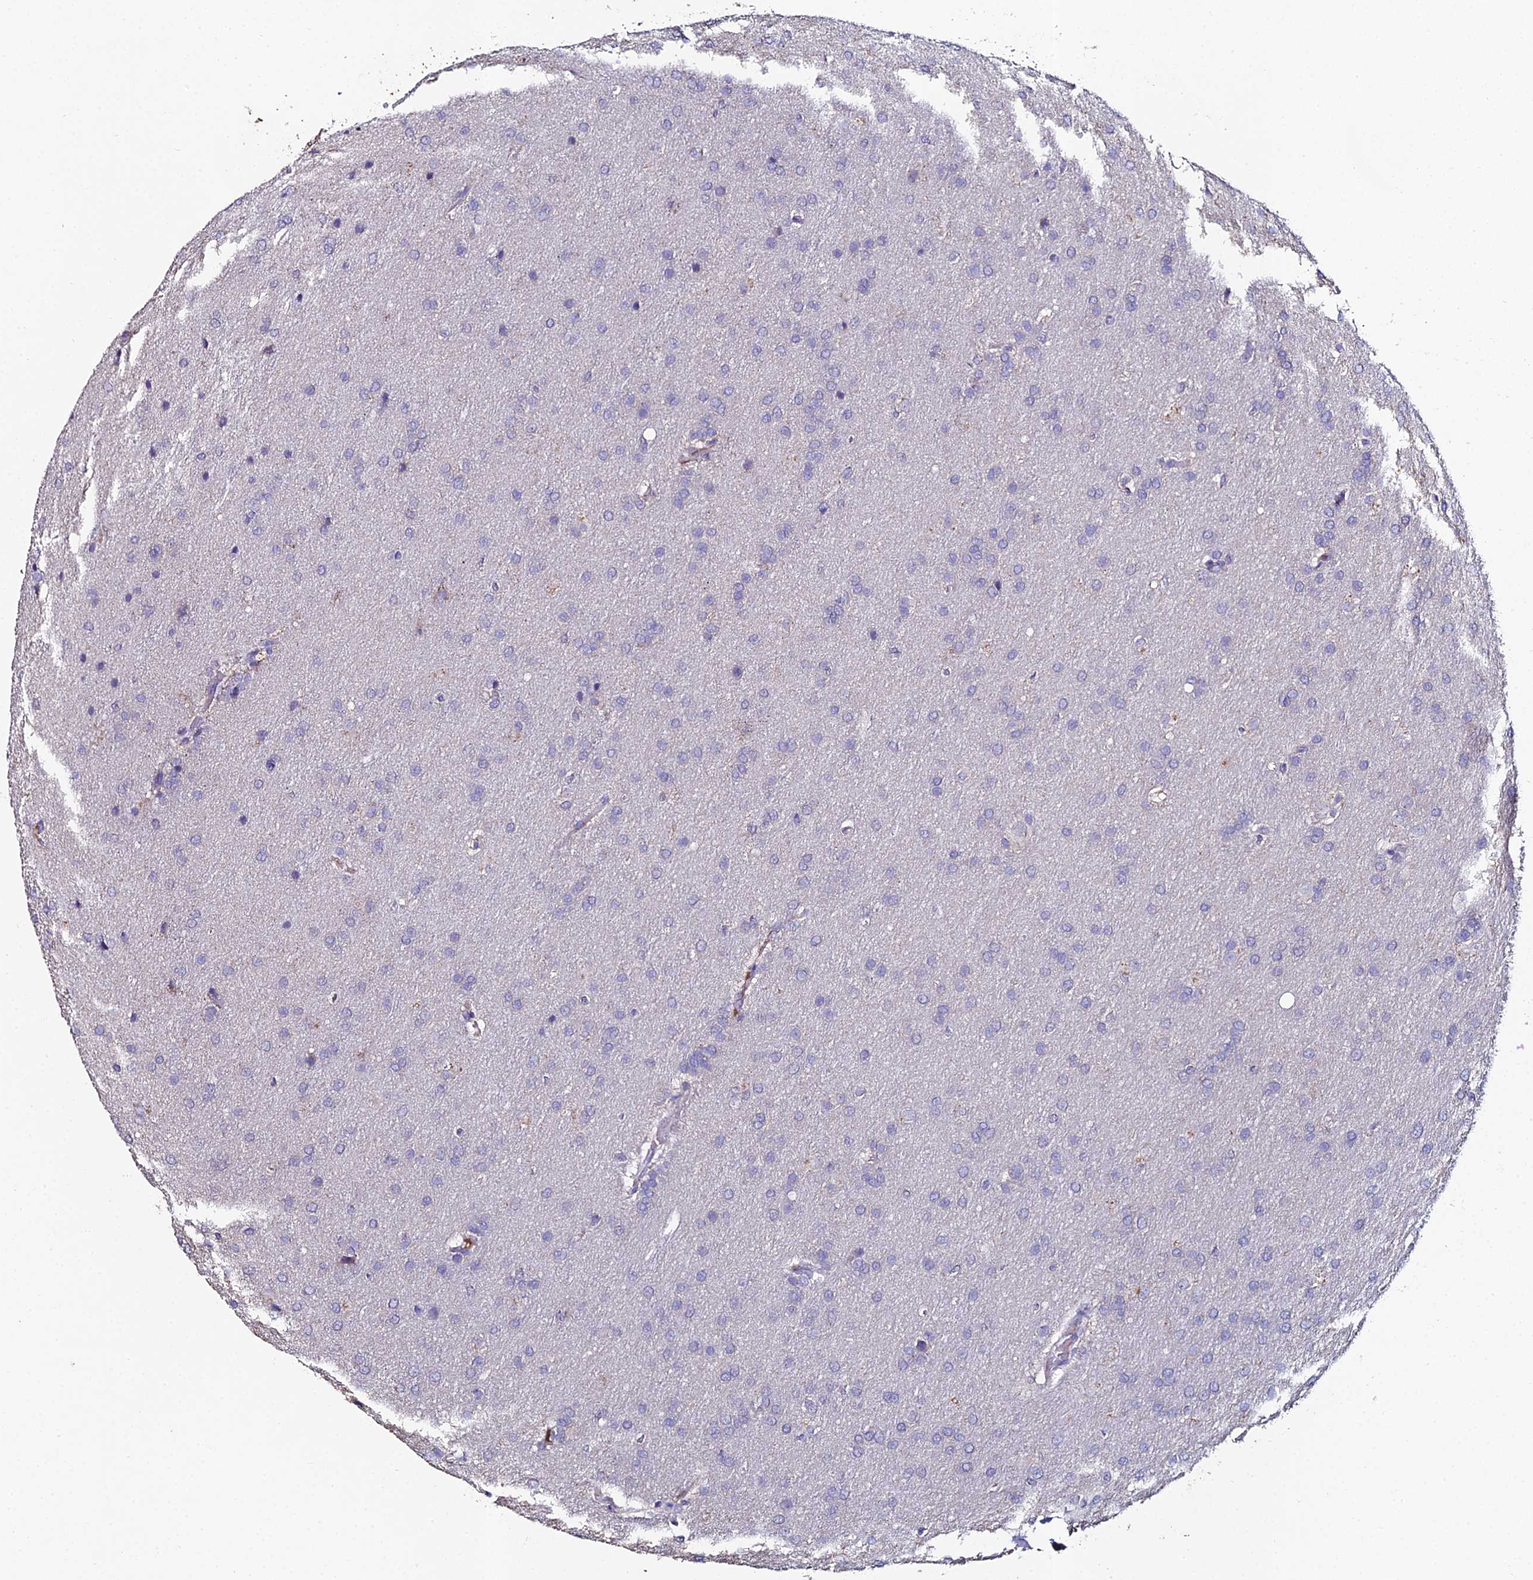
{"staining": {"intensity": "negative", "quantity": "none", "location": "none"}, "tissue": "glioma", "cell_type": "Tumor cells", "image_type": "cancer", "snomed": [{"axis": "morphology", "description": "Glioma, malignant, Low grade"}, {"axis": "topography", "description": "Brain"}], "caption": "The immunohistochemistry (IHC) image has no significant expression in tumor cells of low-grade glioma (malignant) tissue.", "gene": "ESRRG", "patient": {"sex": "female", "age": 32}}